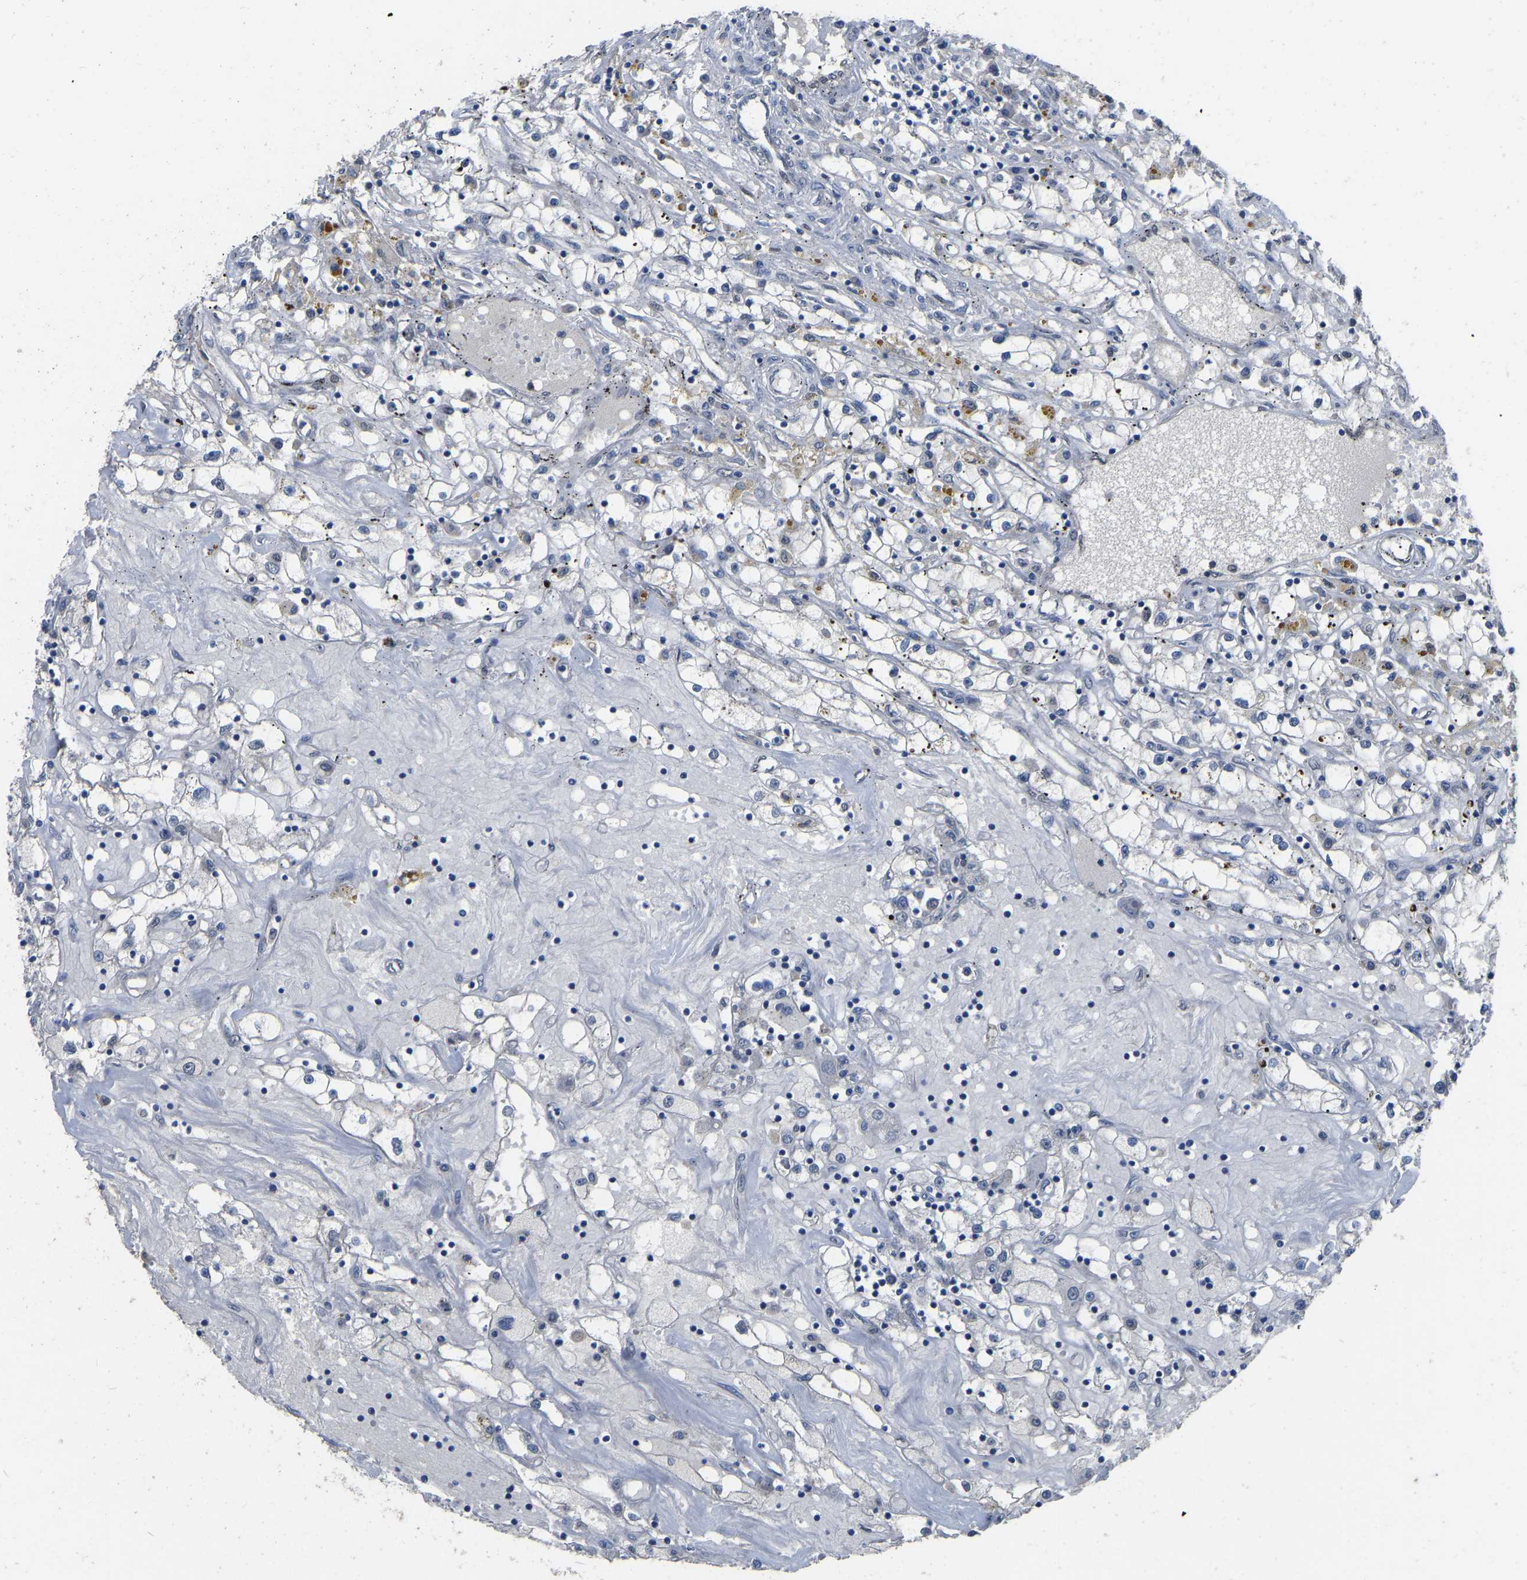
{"staining": {"intensity": "negative", "quantity": "none", "location": "none"}, "tissue": "renal cancer", "cell_type": "Tumor cells", "image_type": "cancer", "snomed": [{"axis": "morphology", "description": "Adenocarcinoma, NOS"}, {"axis": "topography", "description": "Kidney"}], "caption": "Human renal cancer (adenocarcinoma) stained for a protein using immunohistochemistry (IHC) reveals no staining in tumor cells.", "gene": "QKI", "patient": {"sex": "male", "age": 56}}